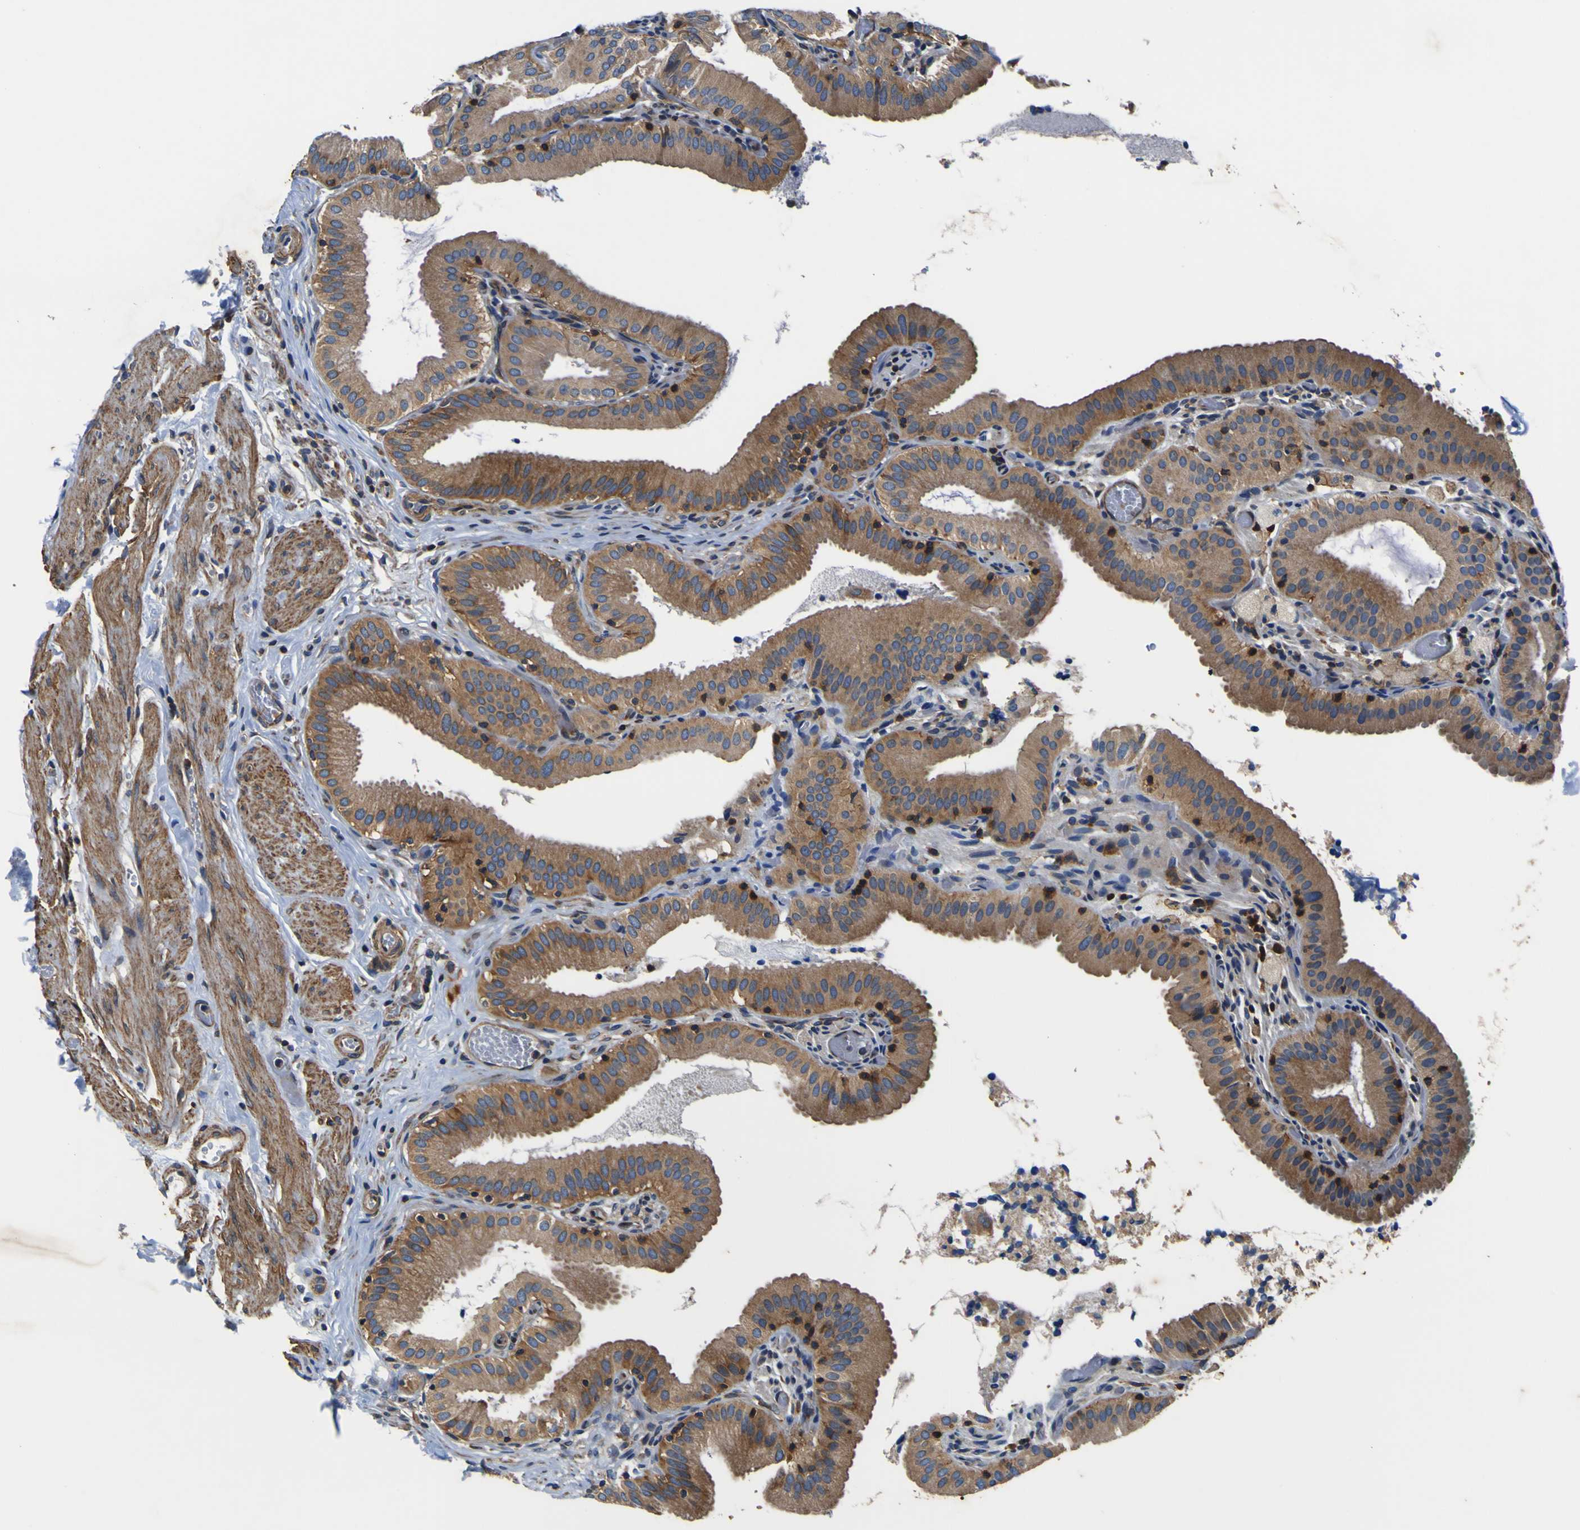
{"staining": {"intensity": "moderate", "quantity": ">75%", "location": "cytoplasmic/membranous"}, "tissue": "gallbladder", "cell_type": "Glandular cells", "image_type": "normal", "snomed": [{"axis": "morphology", "description": "Normal tissue, NOS"}, {"axis": "topography", "description": "Gallbladder"}], "caption": "An image showing moderate cytoplasmic/membranous expression in about >75% of glandular cells in benign gallbladder, as visualized by brown immunohistochemical staining.", "gene": "CNR2", "patient": {"sex": "male", "age": 54}}